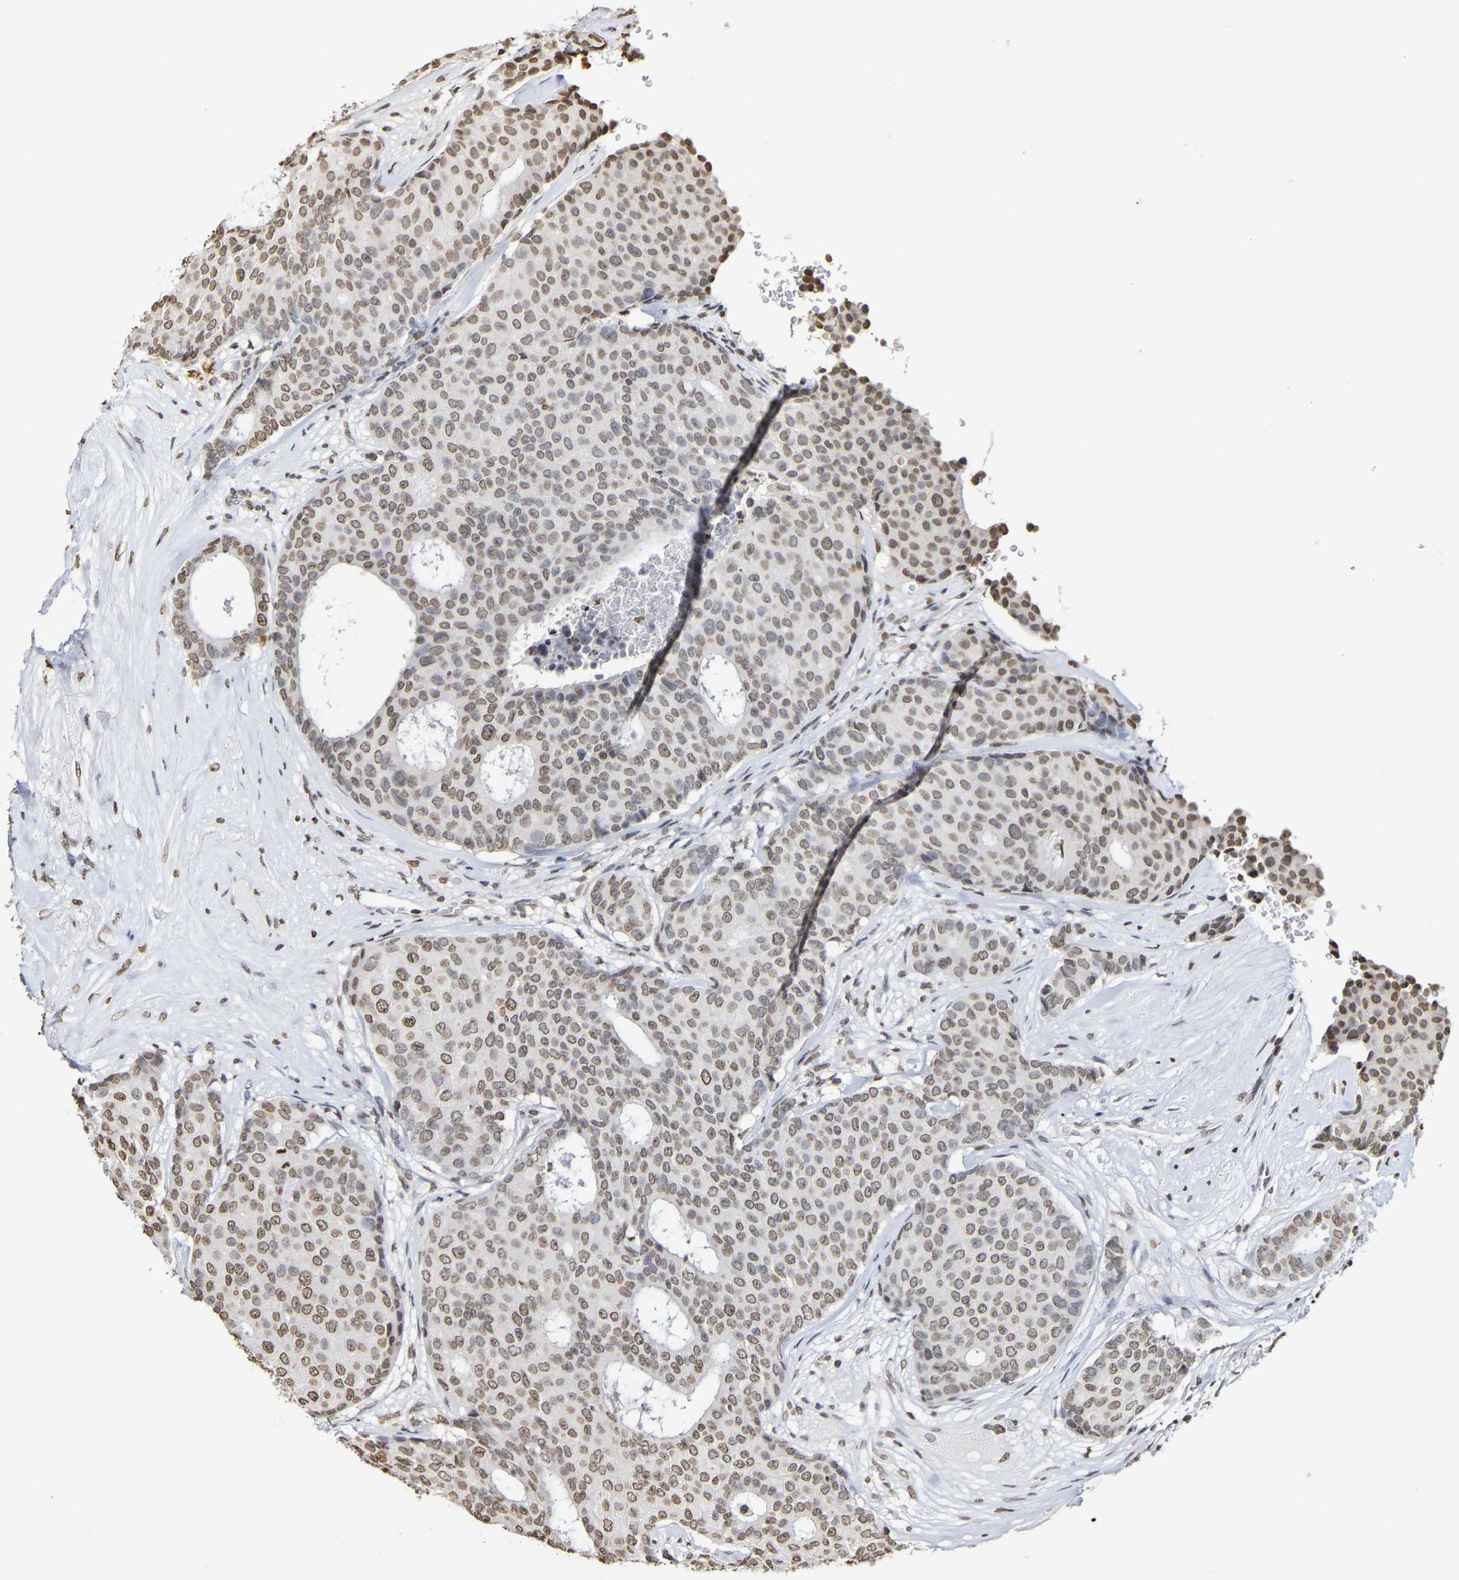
{"staining": {"intensity": "moderate", "quantity": ">75%", "location": "nuclear"}, "tissue": "breast cancer", "cell_type": "Tumor cells", "image_type": "cancer", "snomed": [{"axis": "morphology", "description": "Duct carcinoma"}, {"axis": "topography", "description": "Breast"}], "caption": "Protein expression analysis of invasive ductal carcinoma (breast) demonstrates moderate nuclear expression in approximately >75% of tumor cells. (DAB (3,3'-diaminobenzidine) IHC, brown staining for protein, blue staining for nuclei).", "gene": "ATF4", "patient": {"sex": "female", "age": 75}}